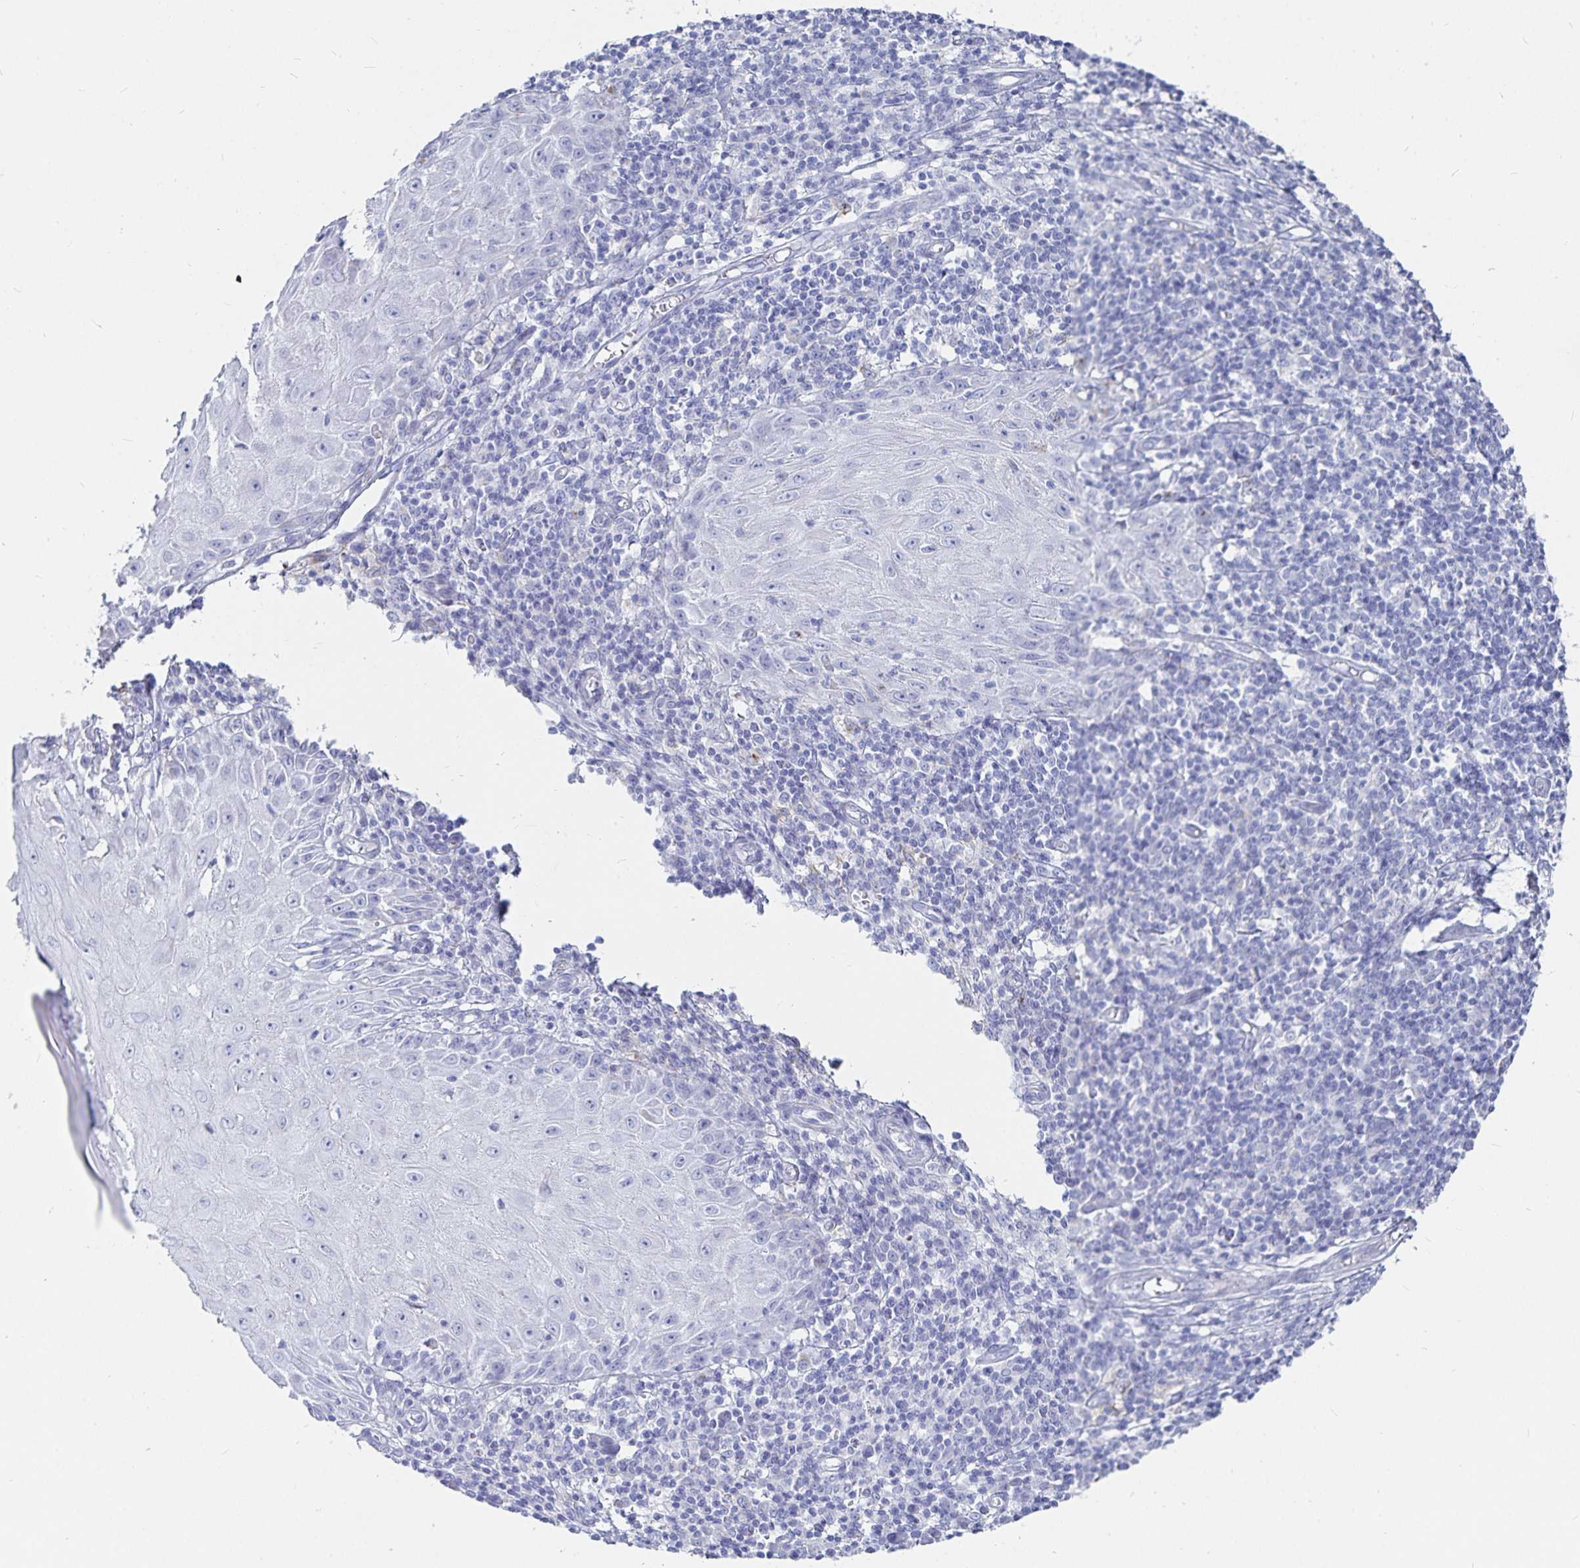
{"staining": {"intensity": "negative", "quantity": "none", "location": "none"}, "tissue": "skin cancer", "cell_type": "Tumor cells", "image_type": "cancer", "snomed": [{"axis": "morphology", "description": "Squamous cell carcinoma, NOS"}, {"axis": "topography", "description": "Skin"}], "caption": "Human squamous cell carcinoma (skin) stained for a protein using immunohistochemistry (IHC) demonstrates no positivity in tumor cells.", "gene": "INSL5", "patient": {"sex": "female", "age": 73}}